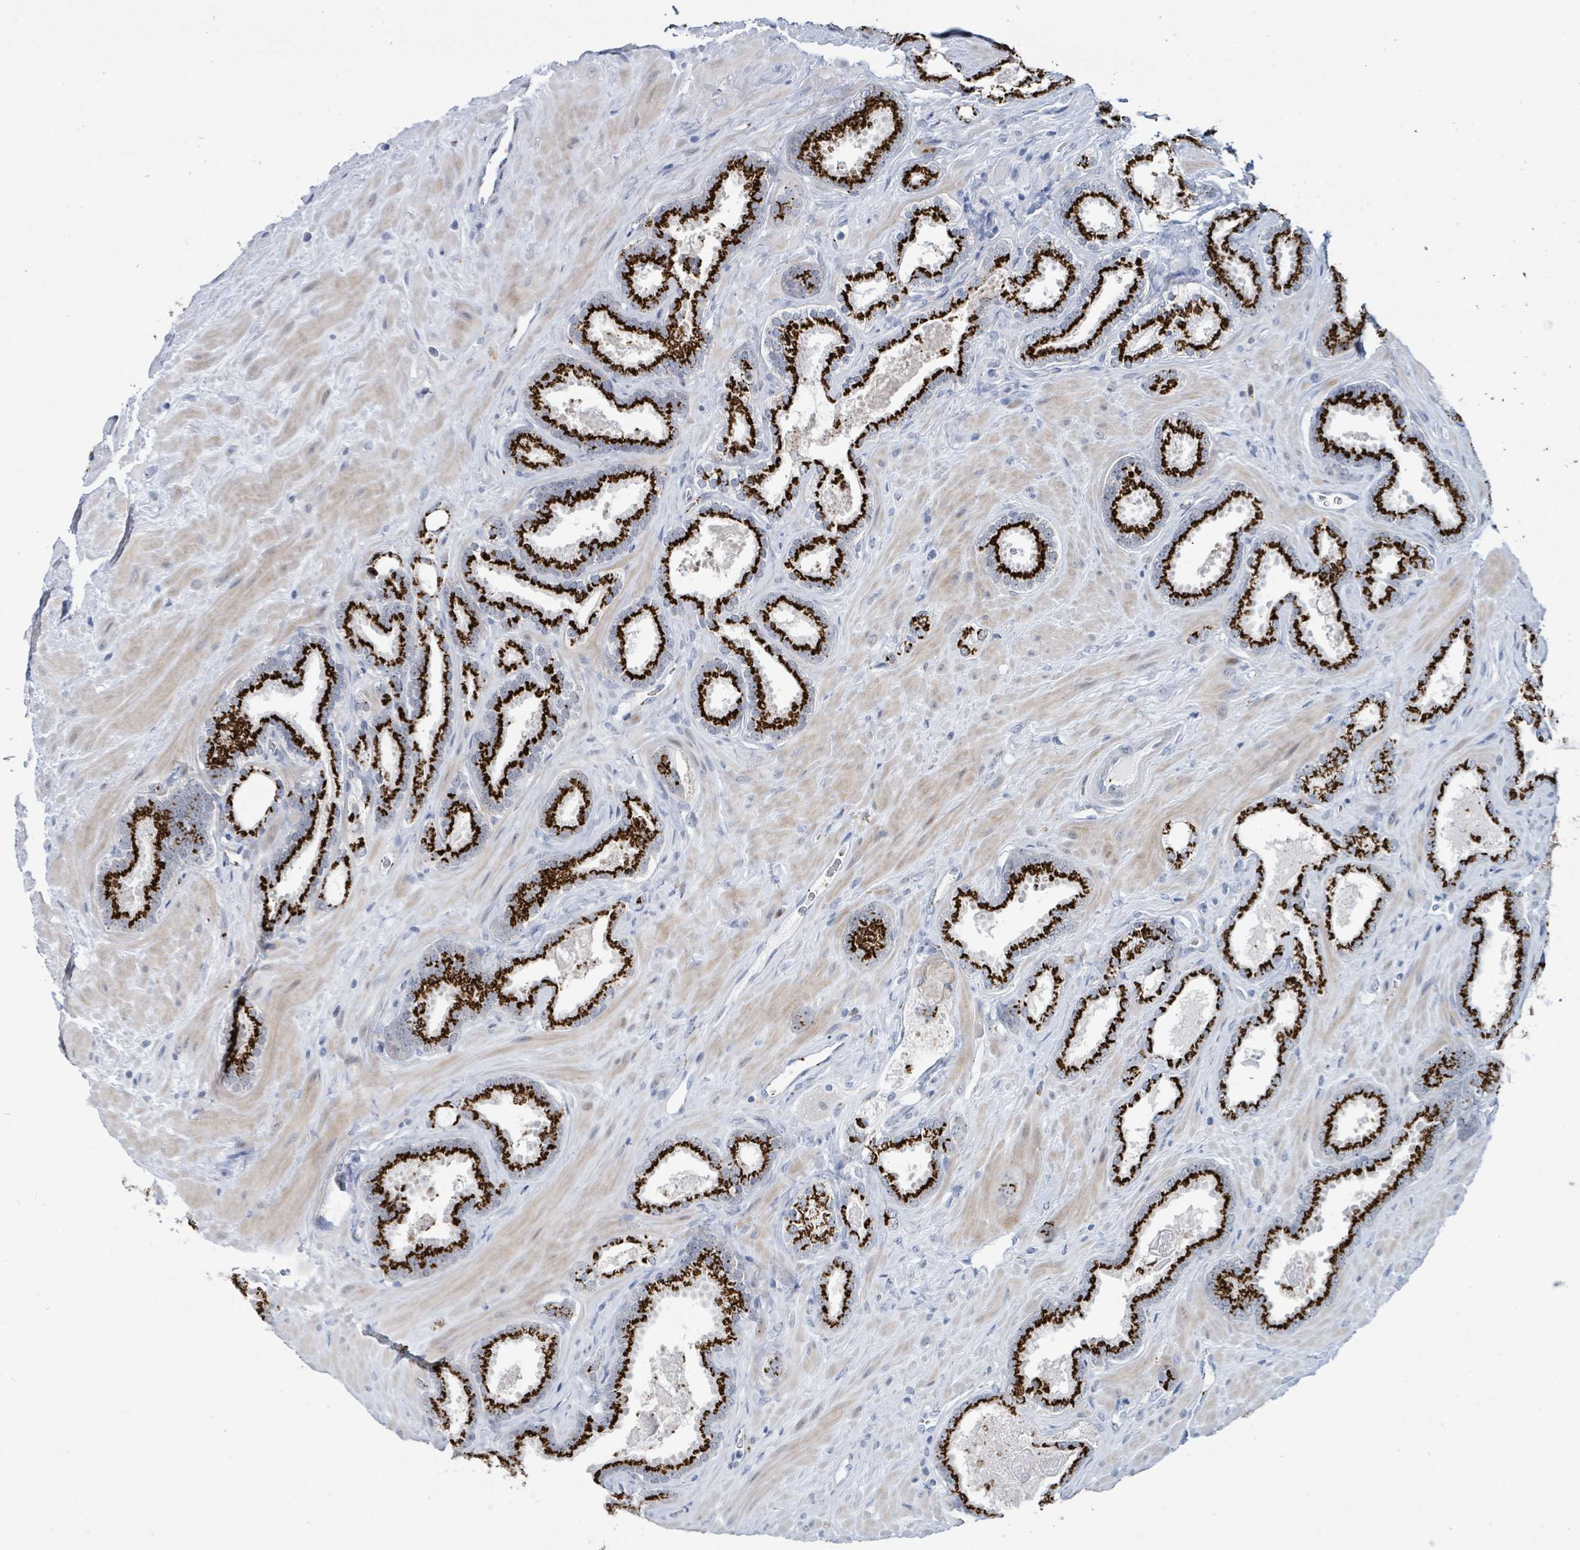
{"staining": {"intensity": "strong", "quantity": ">75%", "location": "cytoplasmic/membranous"}, "tissue": "prostate cancer", "cell_type": "Tumor cells", "image_type": "cancer", "snomed": [{"axis": "morphology", "description": "Adenocarcinoma, Low grade"}, {"axis": "topography", "description": "Prostate"}], "caption": "IHC (DAB) staining of prostate adenocarcinoma (low-grade) reveals strong cytoplasmic/membranous protein expression in approximately >75% of tumor cells.", "gene": "DCAF5", "patient": {"sex": "male", "age": 62}}